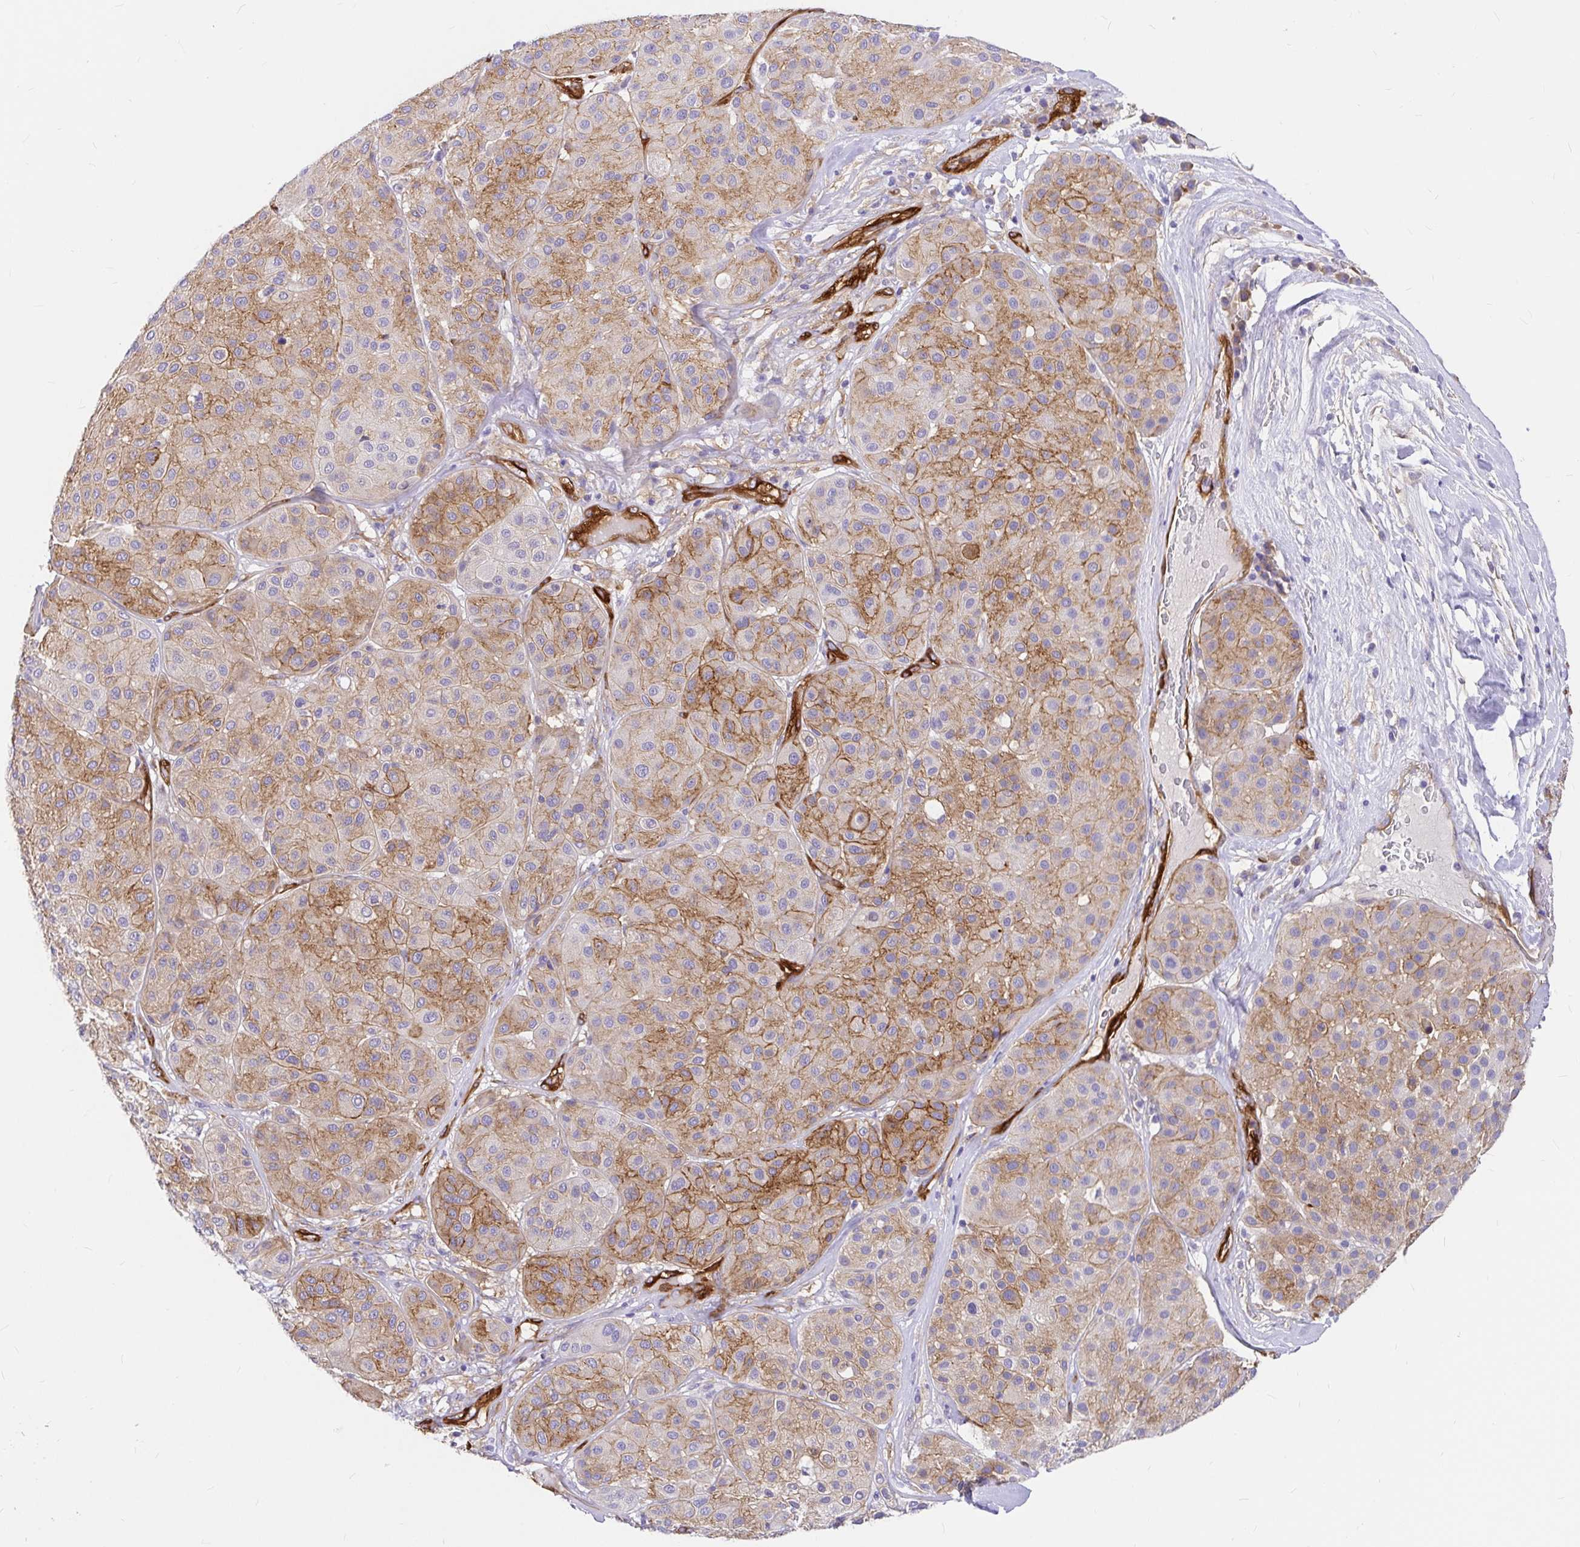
{"staining": {"intensity": "moderate", "quantity": ">75%", "location": "cytoplasmic/membranous"}, "tissue": "melanoma", "cell_type": "Tumor cells", "image_type": "cancer", "snomed": [{"axis": "morphology", "description": "Malignant melanoma, Metastatic site"}, {"axis": "topography", "description": "Smooth muscle"}], "caption": "Immunohistochemical staining of melanoma displays medium levels of moderate cytoplasmic/membranous protein expression in approximately >75% of tumor cells.", "gene": "MYO1B", "patient": {"sex": "male", "age": 41}}